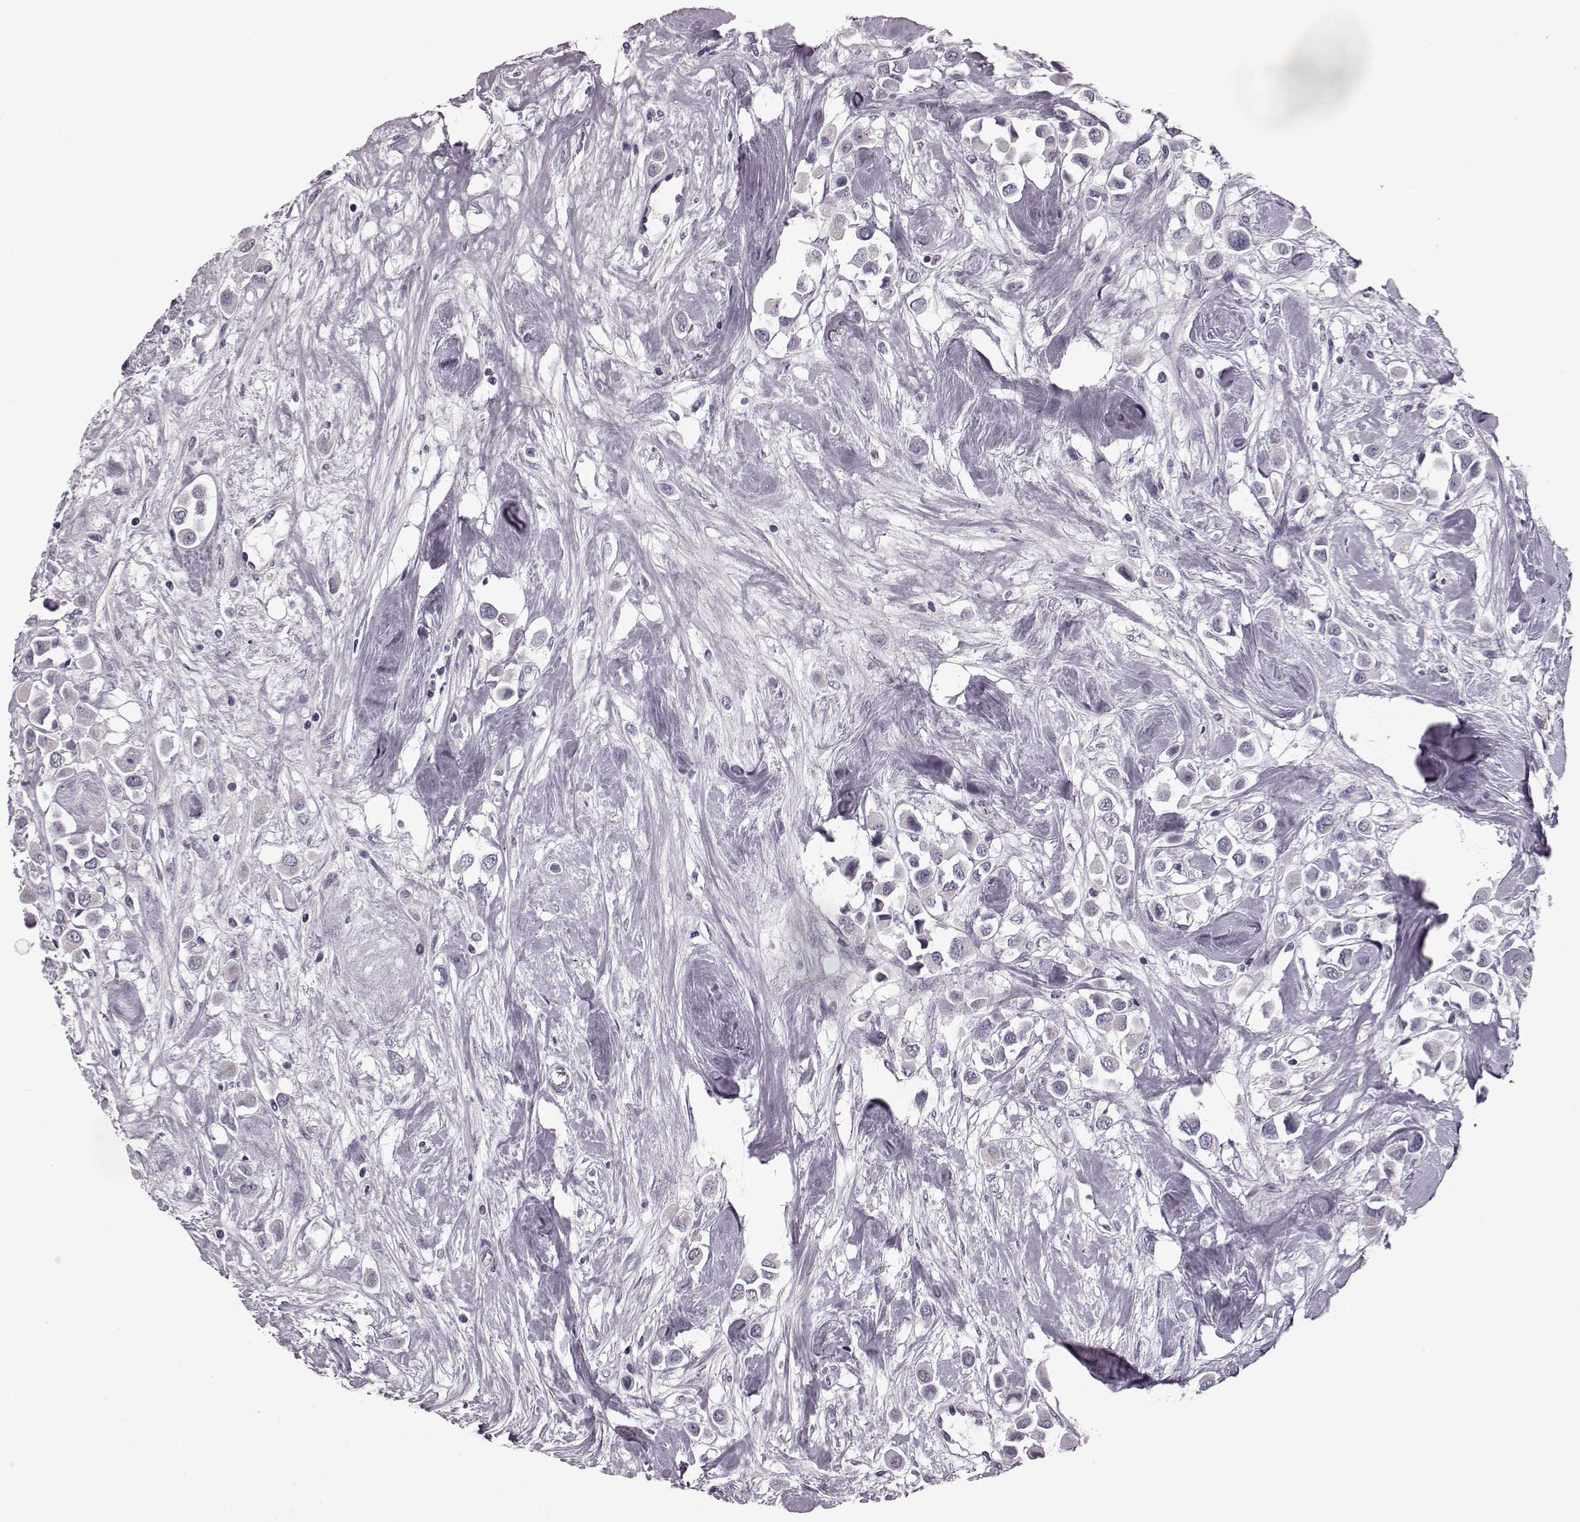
{"staining": {"intensity": "negative", "quantity": "none", "location": "none"}, "tissue": "breast cancer", "cell_type": "Tumor cells", "image_type": "cancer", "snomed": [{"axis": "morphology", "description": "Duct carcinoma"}, {"axis": "topography", "description": "Breast"}], "caption": "High power microscopy micrograph of an immunohistochemistry (IHC) histopathology image of breast cancer, revealing no significant positivity in tumor cells.", "gene": "SEMG2", "patient": {"sex": "female", "age": 61}}